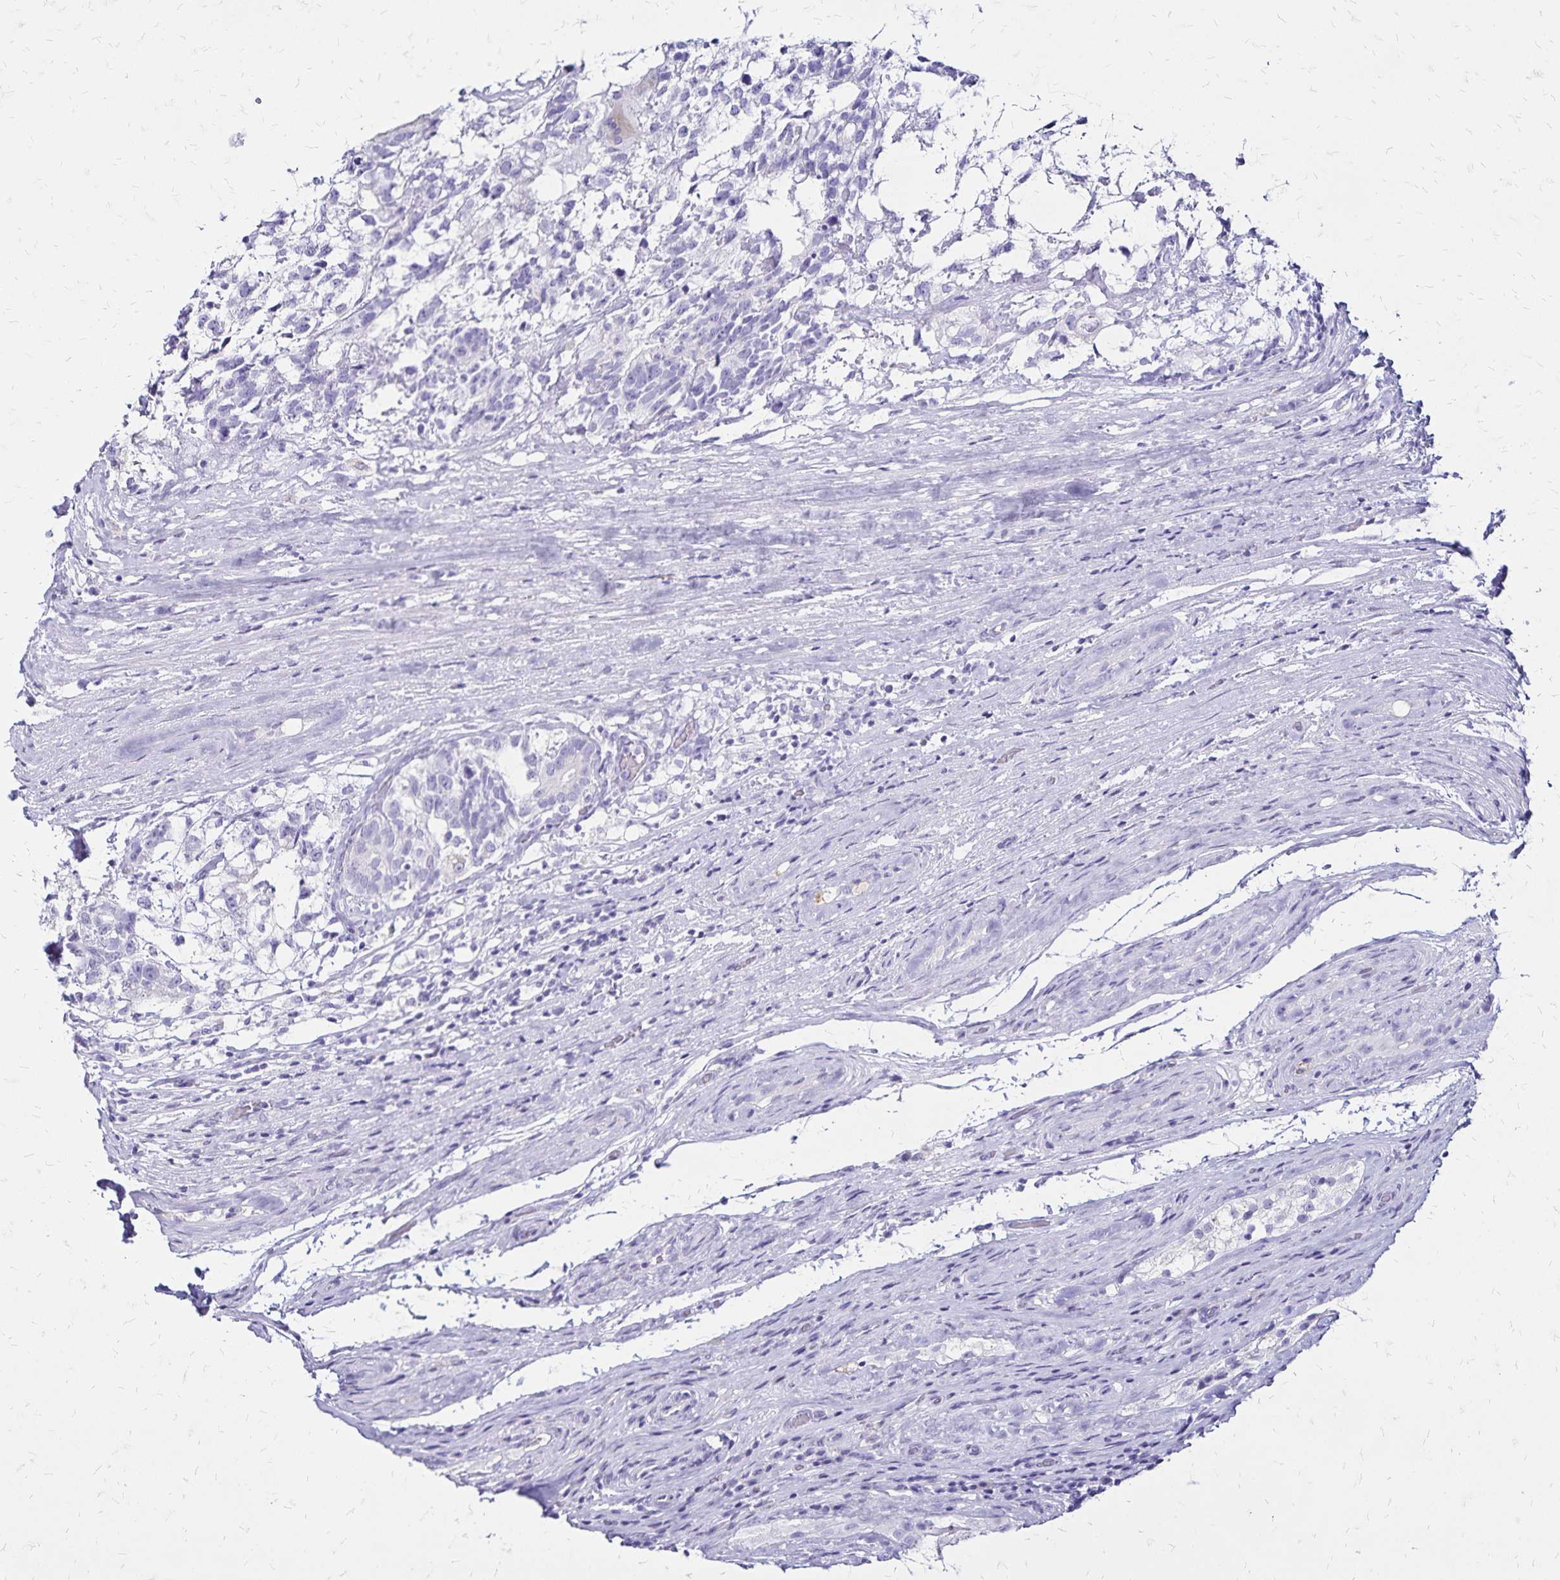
{"staining": {"intensity": "negative", "quantity": "none", "location": "none"}, "tissue": "testis cancer", "cell_type": "Tumor cells", "image_type": "cancer", "snomed": [{"axis": "morphology", "description": "Seminoma, NOS"}, {"axis": "morphology", "description": "Carcinoma, Embryonal, NOS"}, {"axis": "topography", "description": "Testis"}], "caption": "This is an IHC micrograph of testis cancer (embryonal carcinoma). There is no staining in tumor cells.", "gene": "LIN28B", "patient": {"sex": "male", "age": 41}}